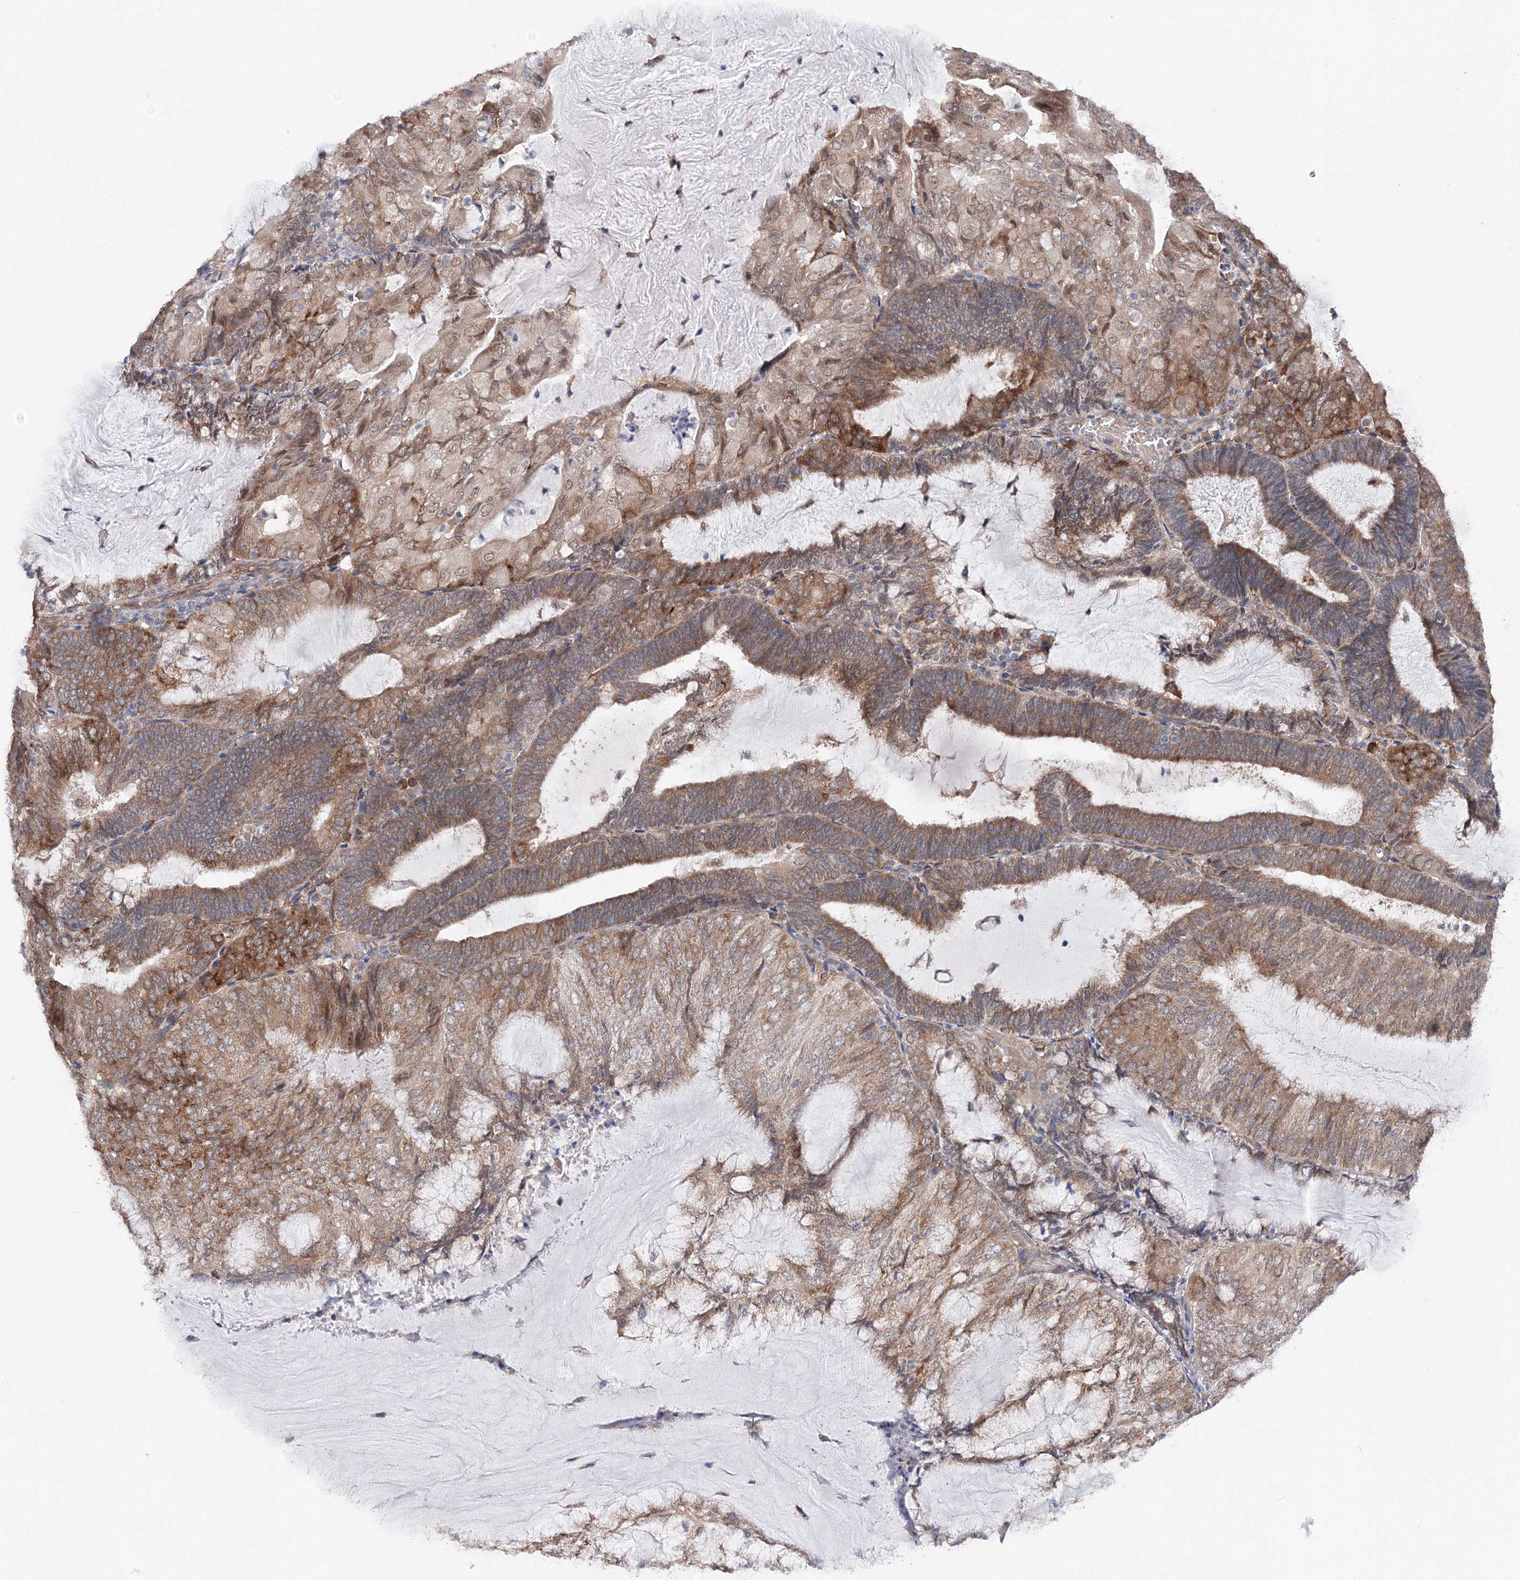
{"staining": {"intensity": "moderate", "quantity": ">75%", "location": "cytoplasmic/membranous"}, "tissue": "endometrial cancer", "cell_type": "Tumor cells", "image_type": "cancer", "snomed": [{"axis": "morphology", "description": "Adenocarcinoma, NOS"}, {"axis": "topography", "description": "Endometrium"}], "caption": "Immunohistochemistry (IHC) of adenocarcinoma (endometrial) exhibits medium levels of moderate cytoplasmic/membranous staining in about >75% of tumor cells. (DAB (3,3'-diaminobenzidine) IHC with brightfield microscopy, high magnification).", "gene": "DIS3L2", "patient": {"sex": "female", "age": 81}}